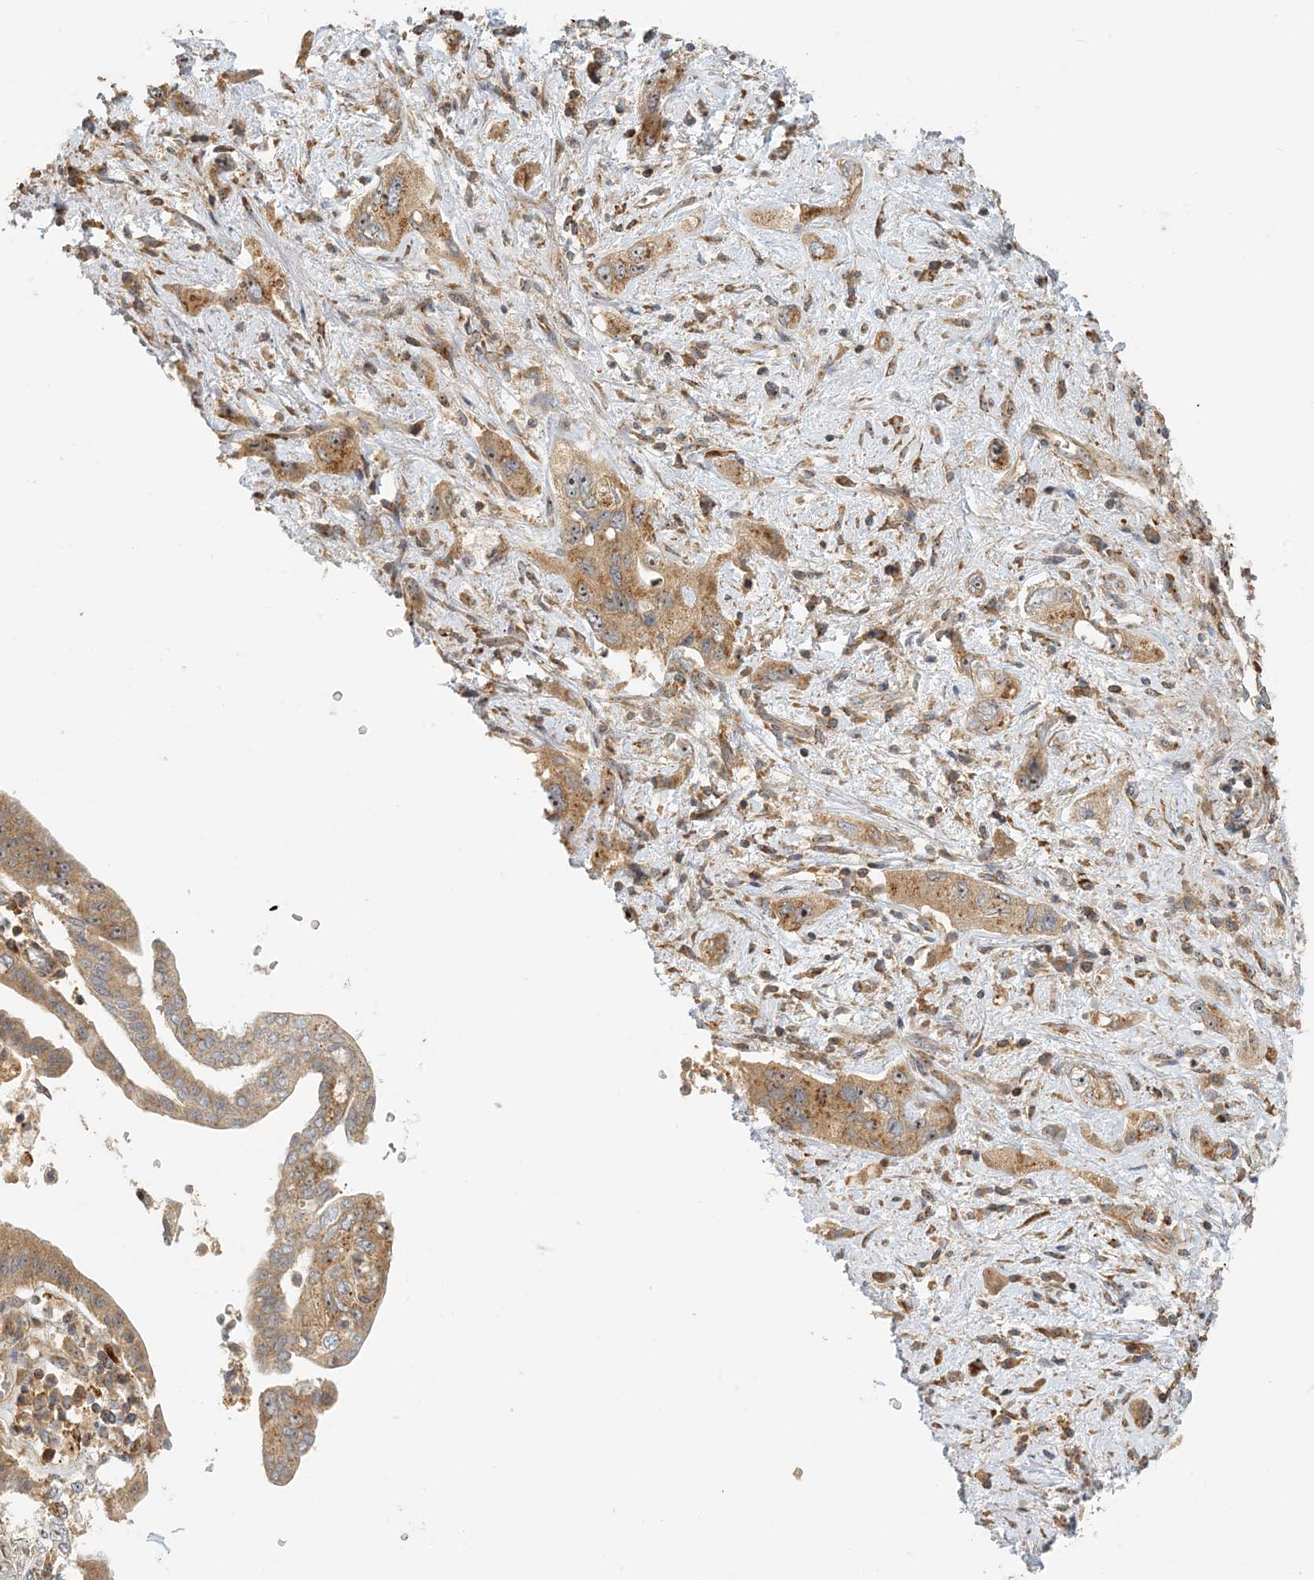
{"staining": {"intensity": "moderate", "quantity": ">75%", "location": "cytoplasmic/membranous"}, "tissue": "pancreatic cancer", "cell_type": "Tumor cells", "image_type": "cancer", "snomed": [{"axis": "morphology", "description": "Adenocarcinoma, NOS"}, {"axis": "topography", "description": "Pancreas"}], "caption": "Immunohistochemical staining of pancreatic adenocarcinoma exhibits medium levels of moderate cytoplasmic/membranous expression in about >75% of tumor cells. (Brightfield microscopy of DAB IHC at high magnification).", "gene": "COLEC11", "patient": {"sex": "female", "age": 73}}